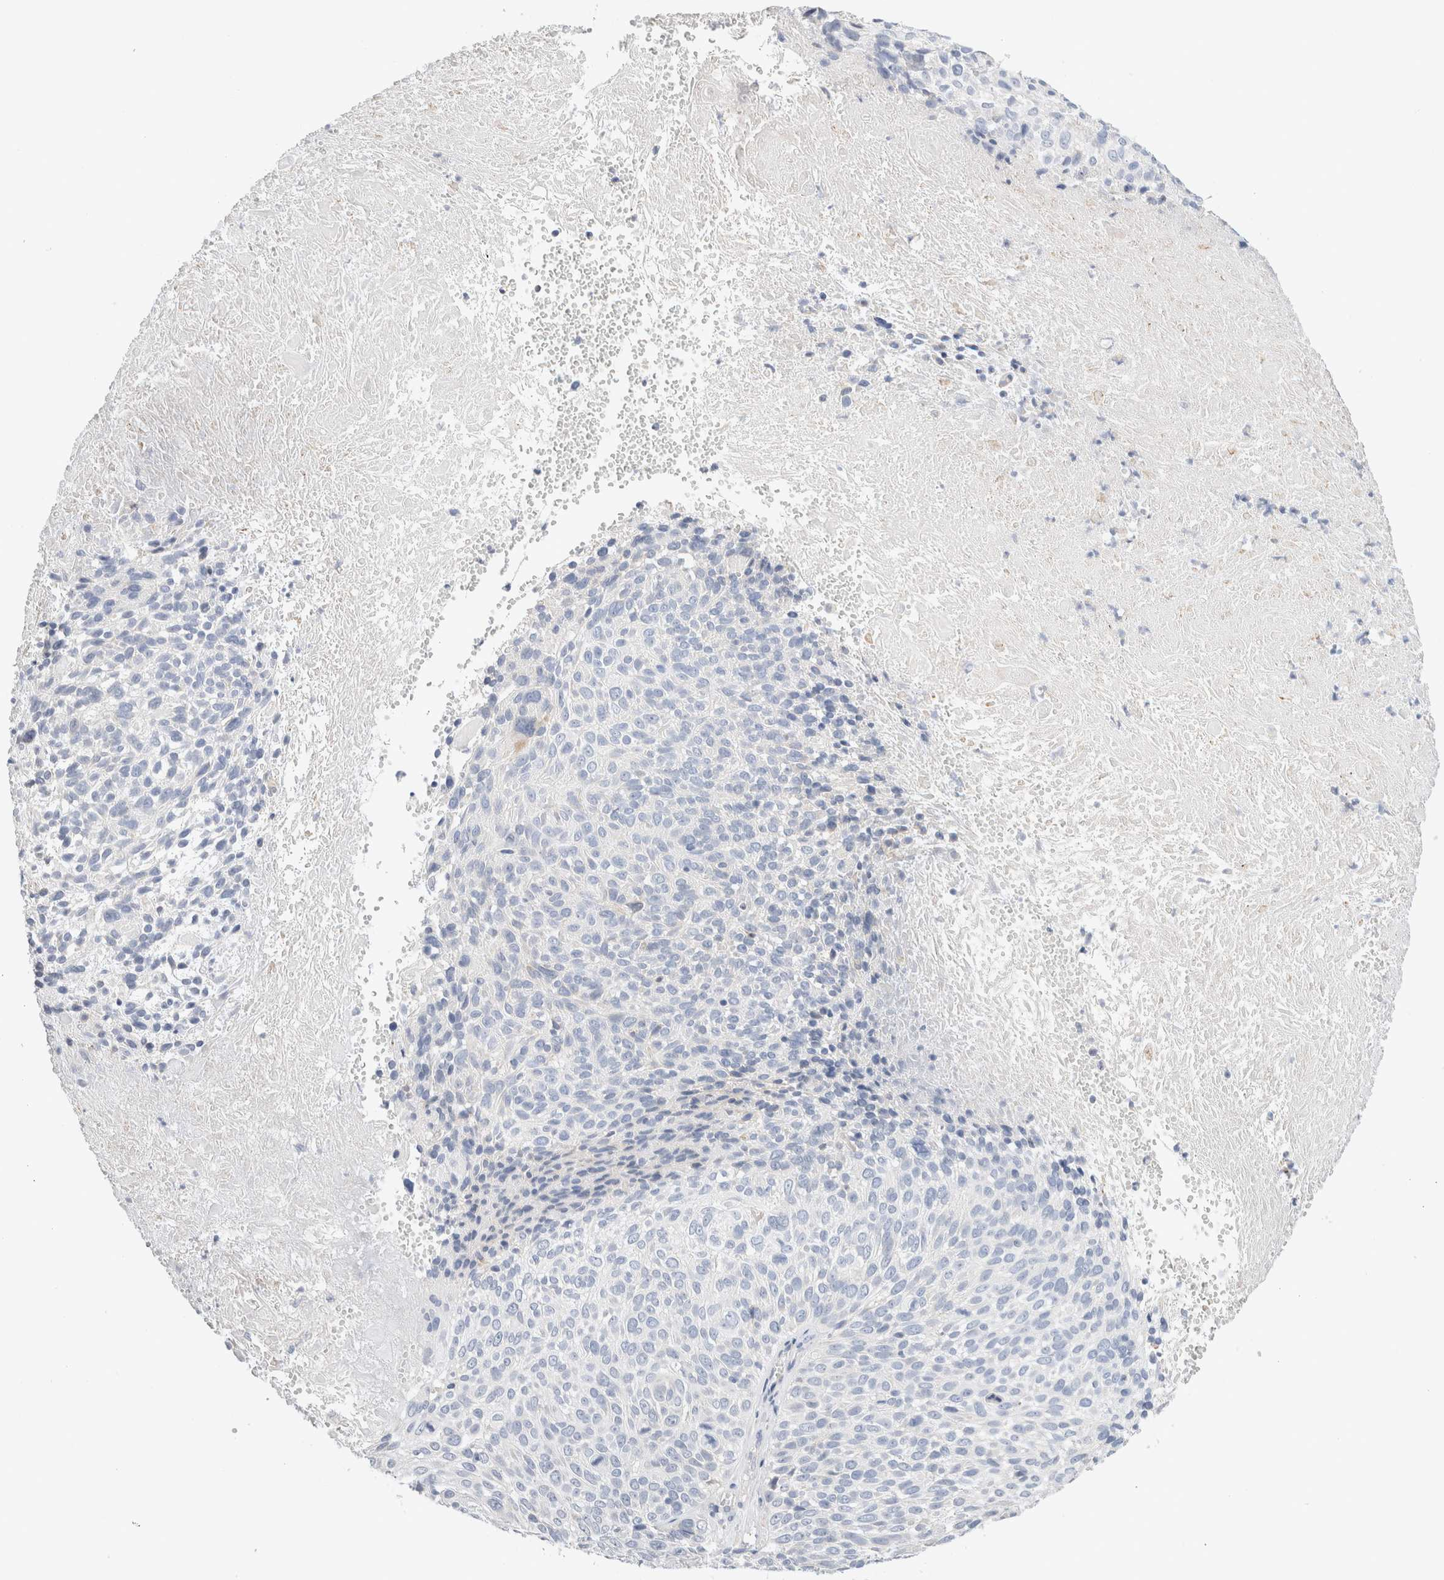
{"staining": {"intensity": "negative", "quantity": "none", "location": "none"}, "tissue": "cervical cancer", "cell_type": "Tumor cells", "image_type": "cancer", "snomed": [{"axis": "morphology", "description": "Squamous cell carcinoma, NOS"}, {"axis": "topography", "description": "Cervix"}], "caption": "The IHC image has no significant staining in tumor cells of cervical squamous cell carcinoma tissue. (Brightfield microscopy of DAB (3,3'-diaminobenzidine) immunohistochemistry at high magnification).", "gene": "GADD45G", "patient": {"sex": "female", "age": 74}}